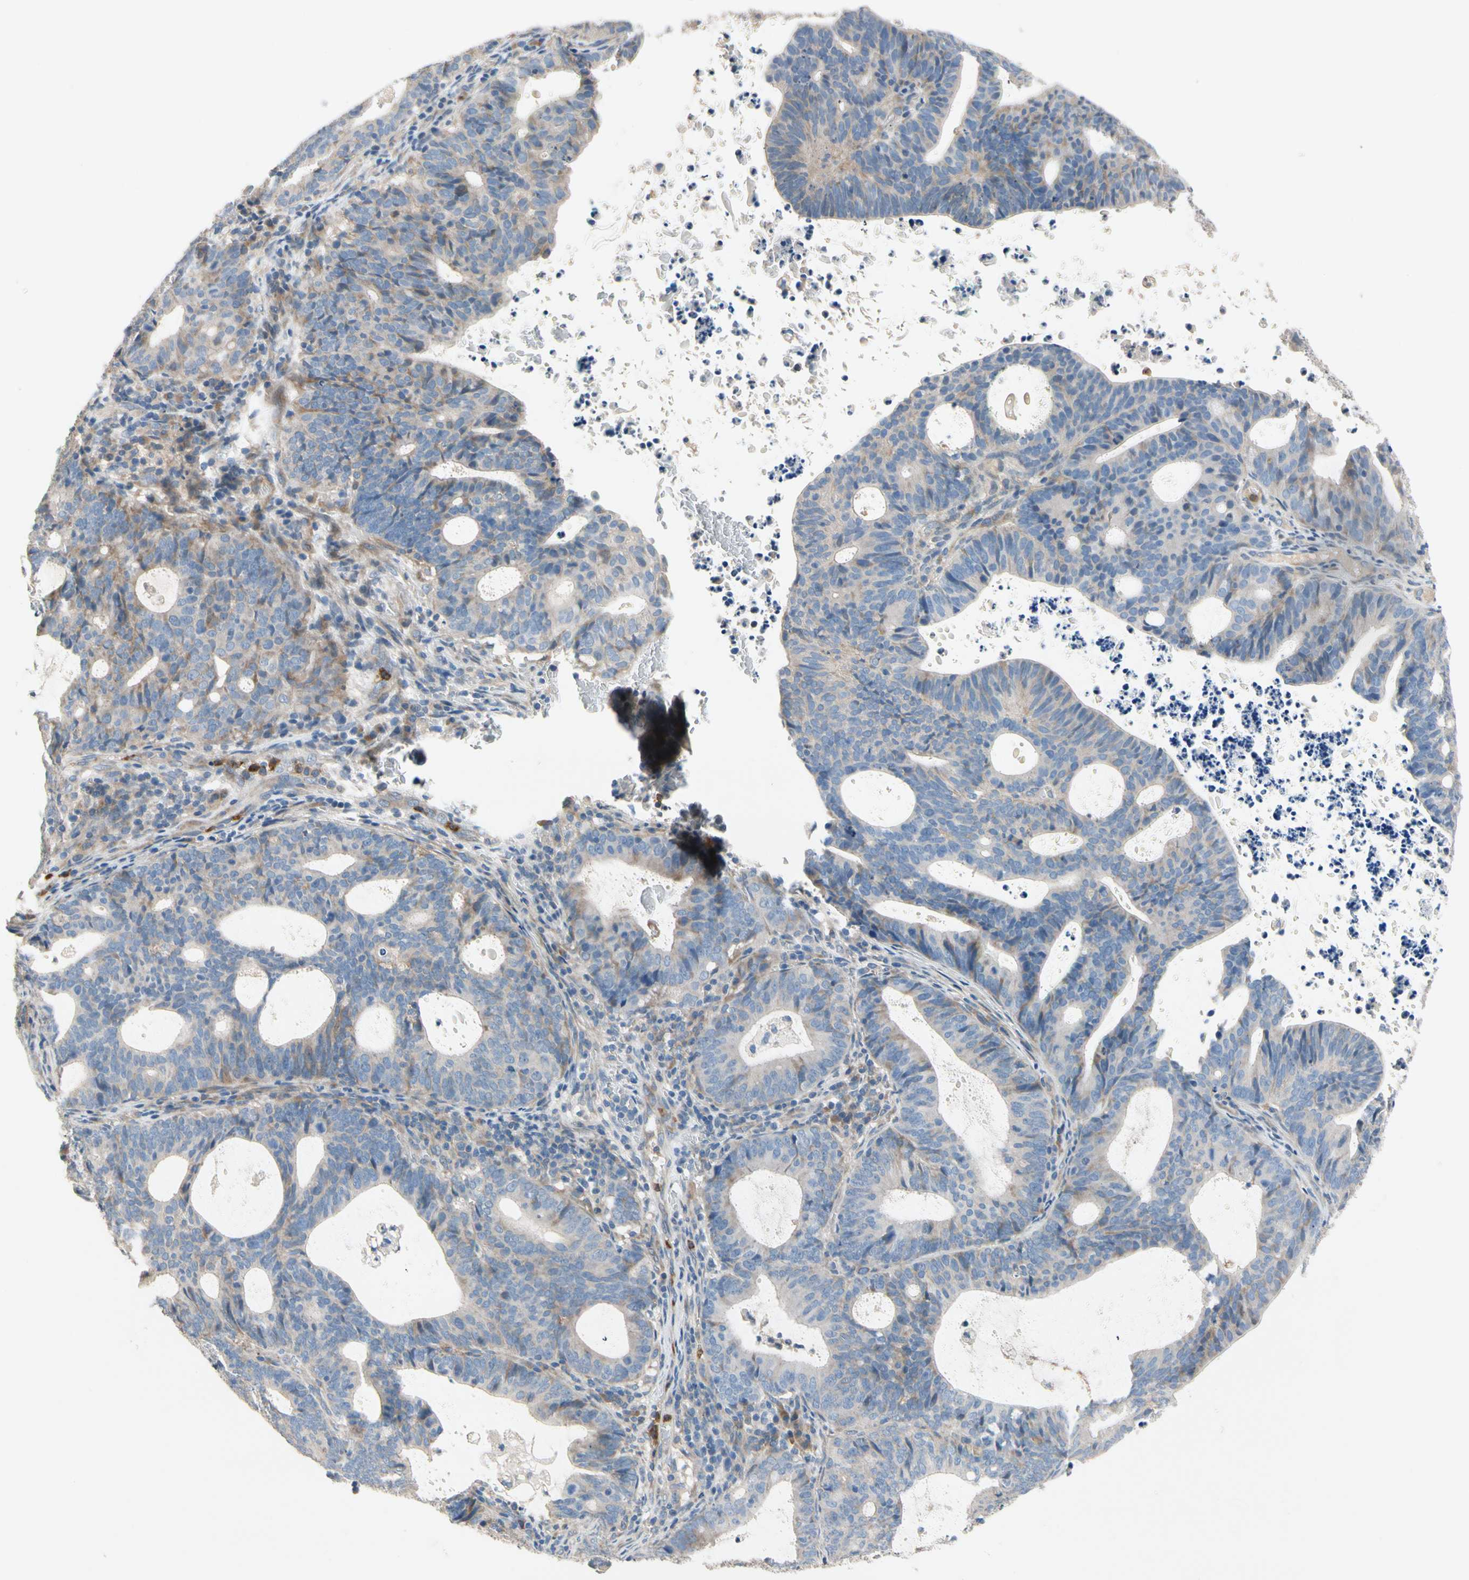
{"staining": {"intensity": "weak", "quantity": "25%-75%", "location": "cytoplasmic/membranous"}, "tissue": "endometrial cancer", "cell_type": "Tumor cells", "image_type": "cancer", "snomed": [{"axis": "morphology", "description": "Adenocarcinoma, NOS"}, {"axis": "topography", "description": "Uterus"}], "caption": "Immunohistochemical staining of human adenocarcinoma (endometrial) exhibits low levels of weak cytoplasmic/membranous staining in approximately 25%-75% of tumor cells. Using DAB (3,3'-diaminobenzidine) (brown) and hematoxylin (blue) stains, captured at high magnification using brightfield microscopy.", "gene": "SIGLEC5", "patient": {"sex": "female", "age": 83}}